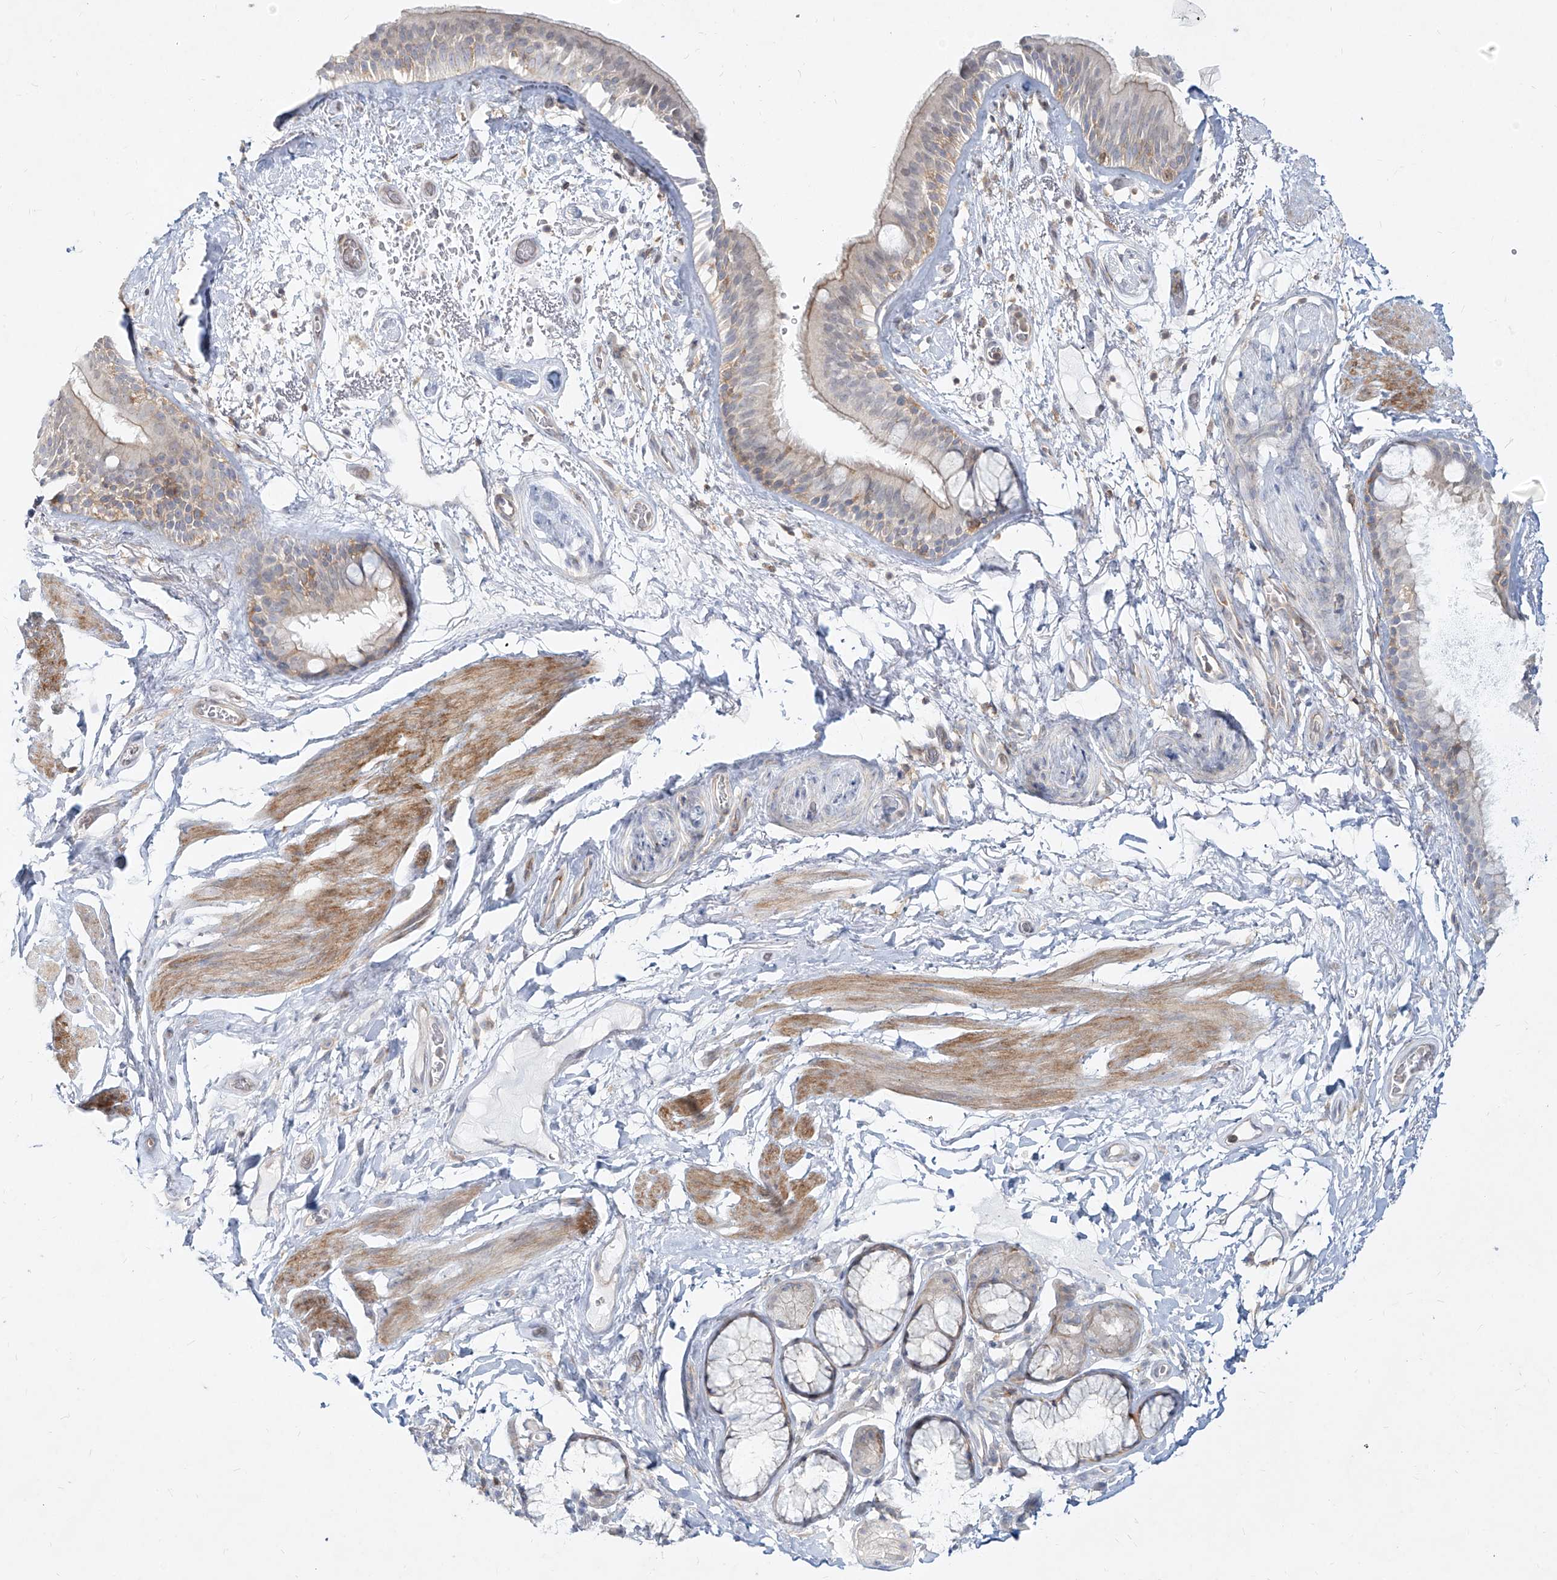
{"staining": {"intensity": "weak", "quantity": "<25%", "location": "cytoplasmic/membranous"}, "tissue": "bronchus", "cell_type": "Respiratory epithelial cells", "image_type": "normal", "snomed": [{"axis": "morphology", "description": "Normal tissue, NOS"}, {"axis": "topography", "description": "Cartilage tissue"}], "caption": "Immunohistochemical staining of unremarkable bronchus displays no significant staining in respiratory epithelial cells. The staining was performed using DAB (3,3'-diaminobenzidine) to visualize the protein expression in brown, while the nuclei were stained in blue with hematoxylin (Magnification: 20x).", "gene": "SLC2A12", "patient": {"sex": "female", "age": 63}}